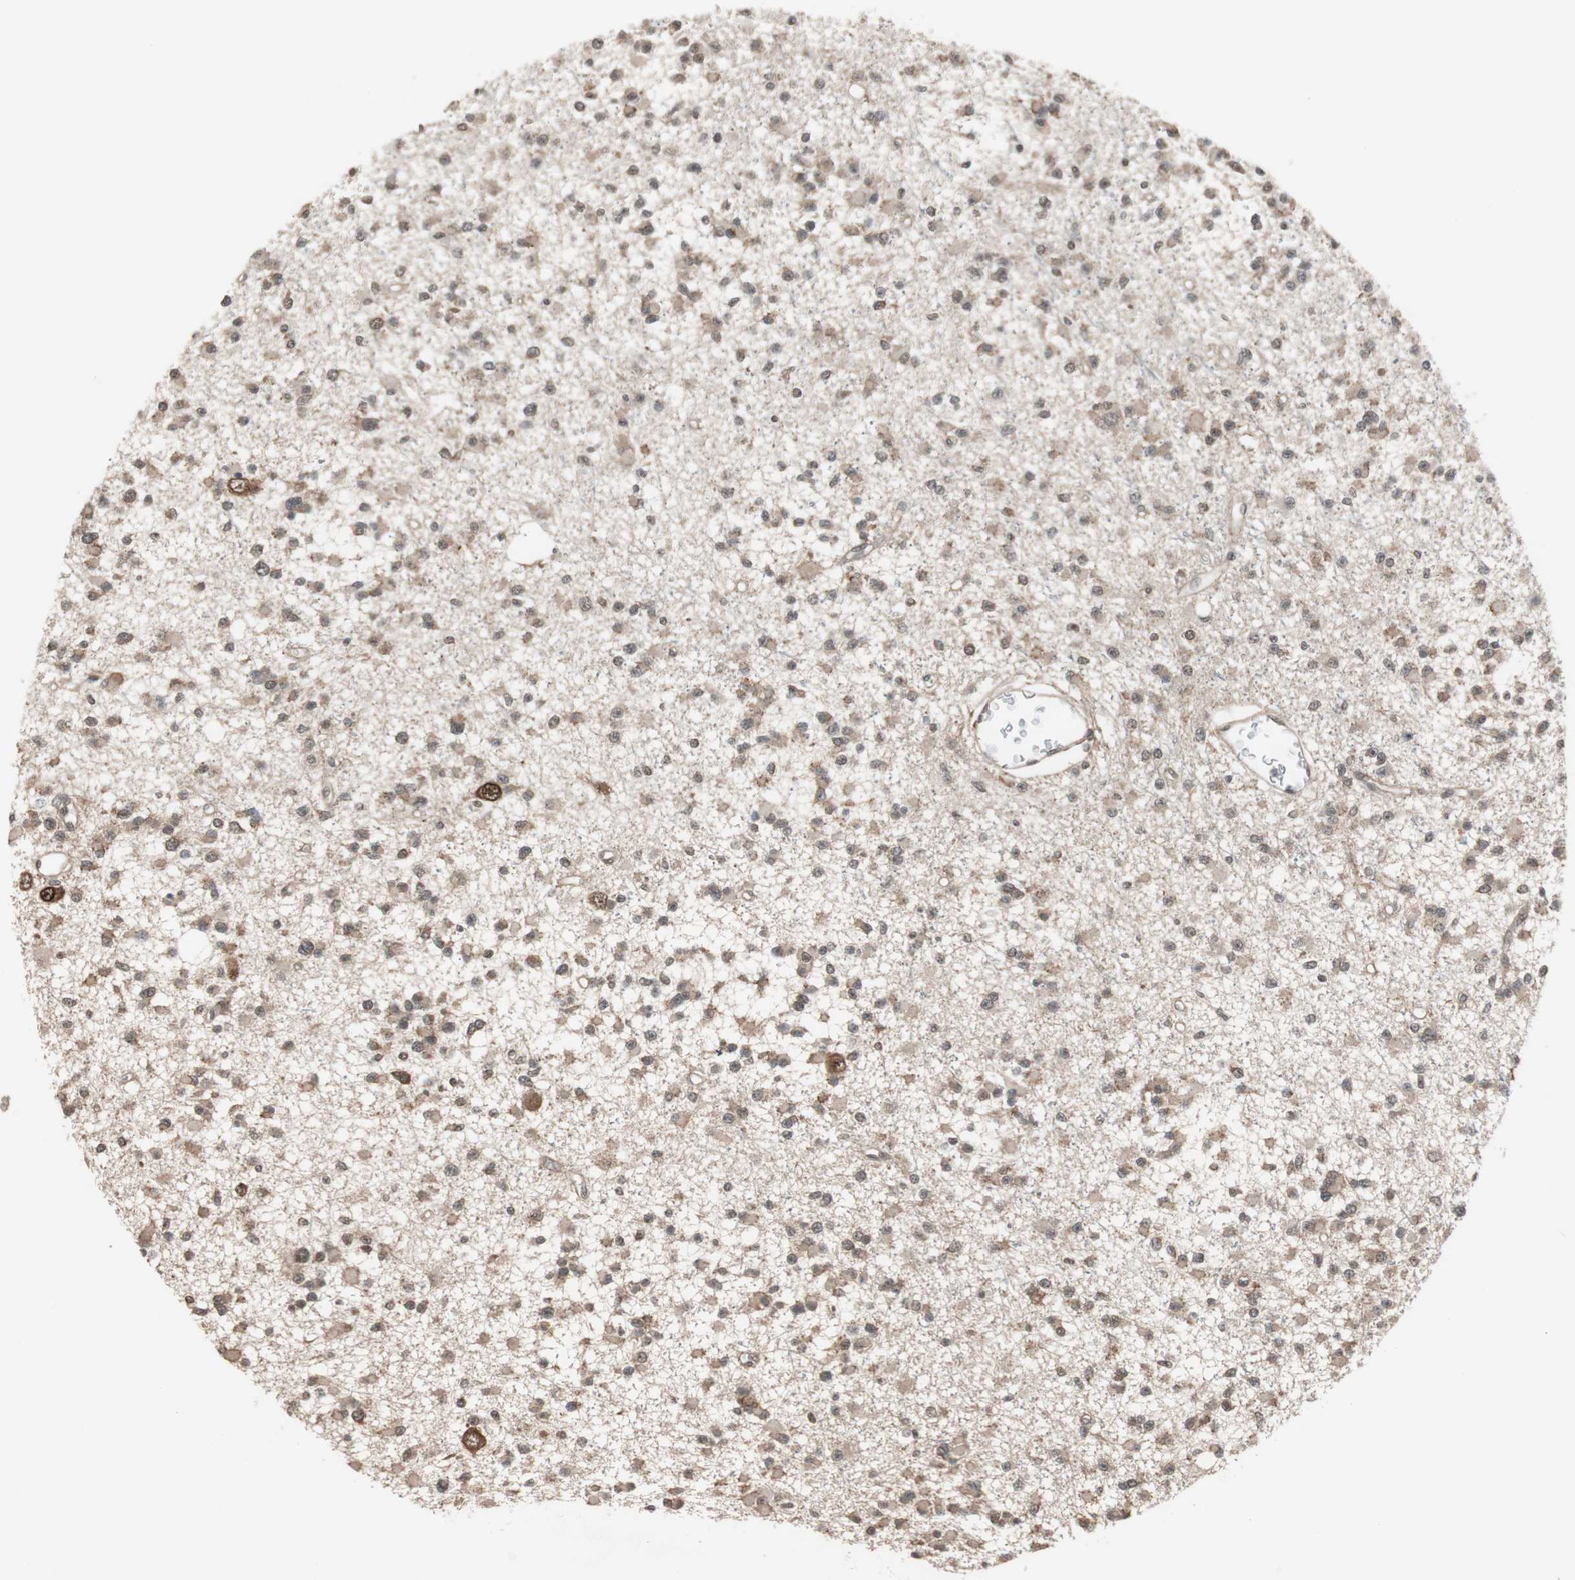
{"staining": {"intensity": "weak", "quantity": "25%-75%", "location": "cytoplasmic/membranous"}, "tissue": "glioma", "cell_type": "Tumor cells", "image_type": "cancer", "snomed": [{"axis": "morphology", "description": "Glioma, malignant, Low grade"}, {"axis": "topography", "description": "Brain"}], "caption": "An image of glioma stained for a protein shows weak cytoplasmic/membranous brown staining in tumor cells. The protein of interest is shown in brown color, while the nuclei are stained blue.", "gene": "DRAP1", "patient": {"sex": "female", "age": 22}}